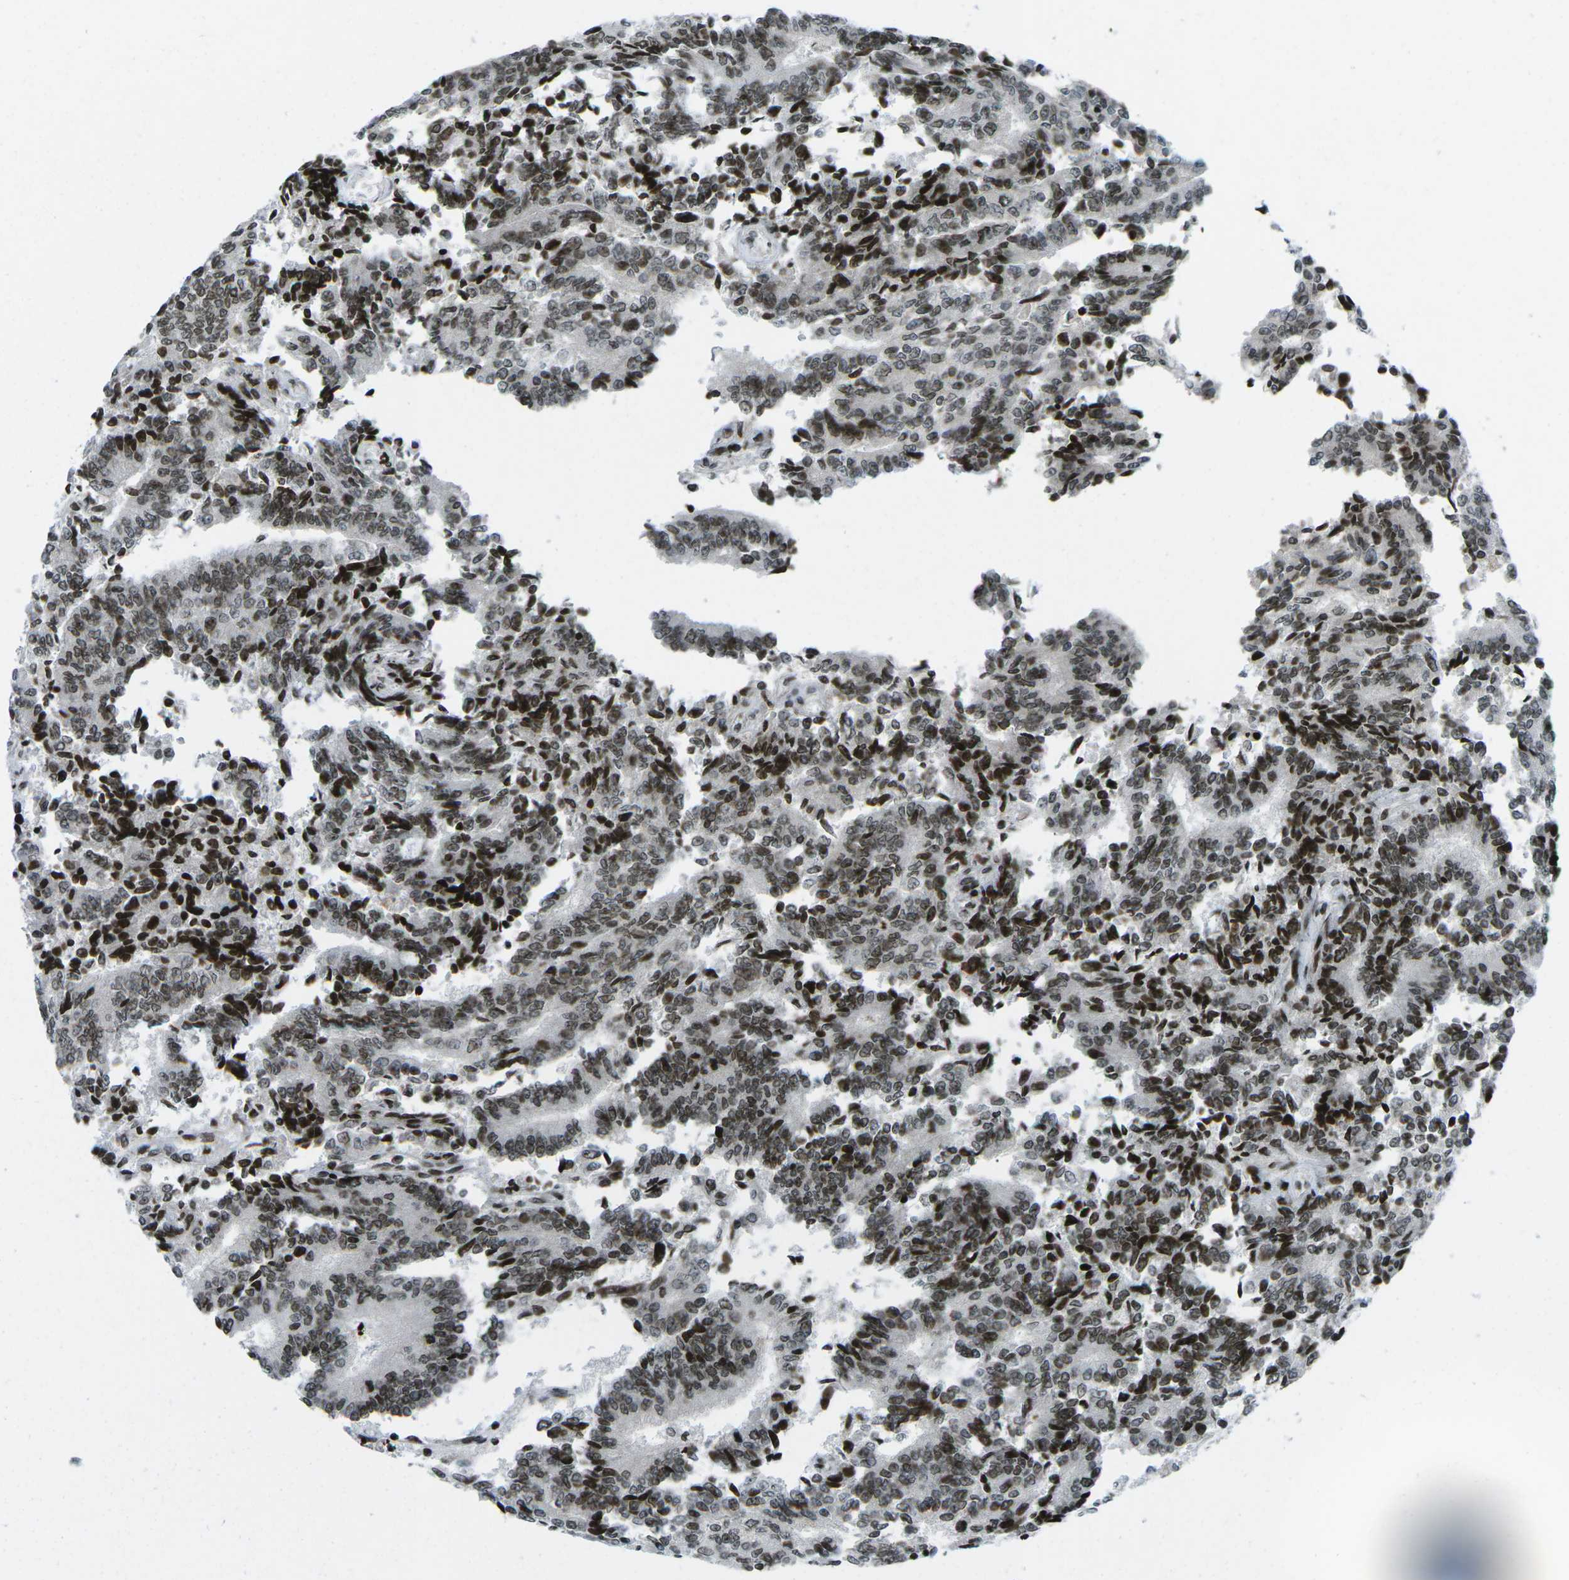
{"staining": {"intensity": "strong", "quantity": ">75%", "location": "nuclear"}, "tissue": "prostate cancer", "cell_type": "Tumor cells", "image_type": "cancer", "snomed": [{"axis": "morphology", "description": "Normal tissue, NOS"}, {"axis": "morphology", "description": "Adenocarcinoma, High grade"}, {"axis": "topography", "description": "Prostate"}, {"axis": "topography", "description": "Seminal veicle"}], "caption": "Immunohistochemical staining of human prostate cancer (adenocarcinoma (high-grade)) exhibits high levels of strong nuclear protein positivity in about >75% of tumor cells.", "gene": "EME1", "patient": {"sex": "male", "age": 55}}